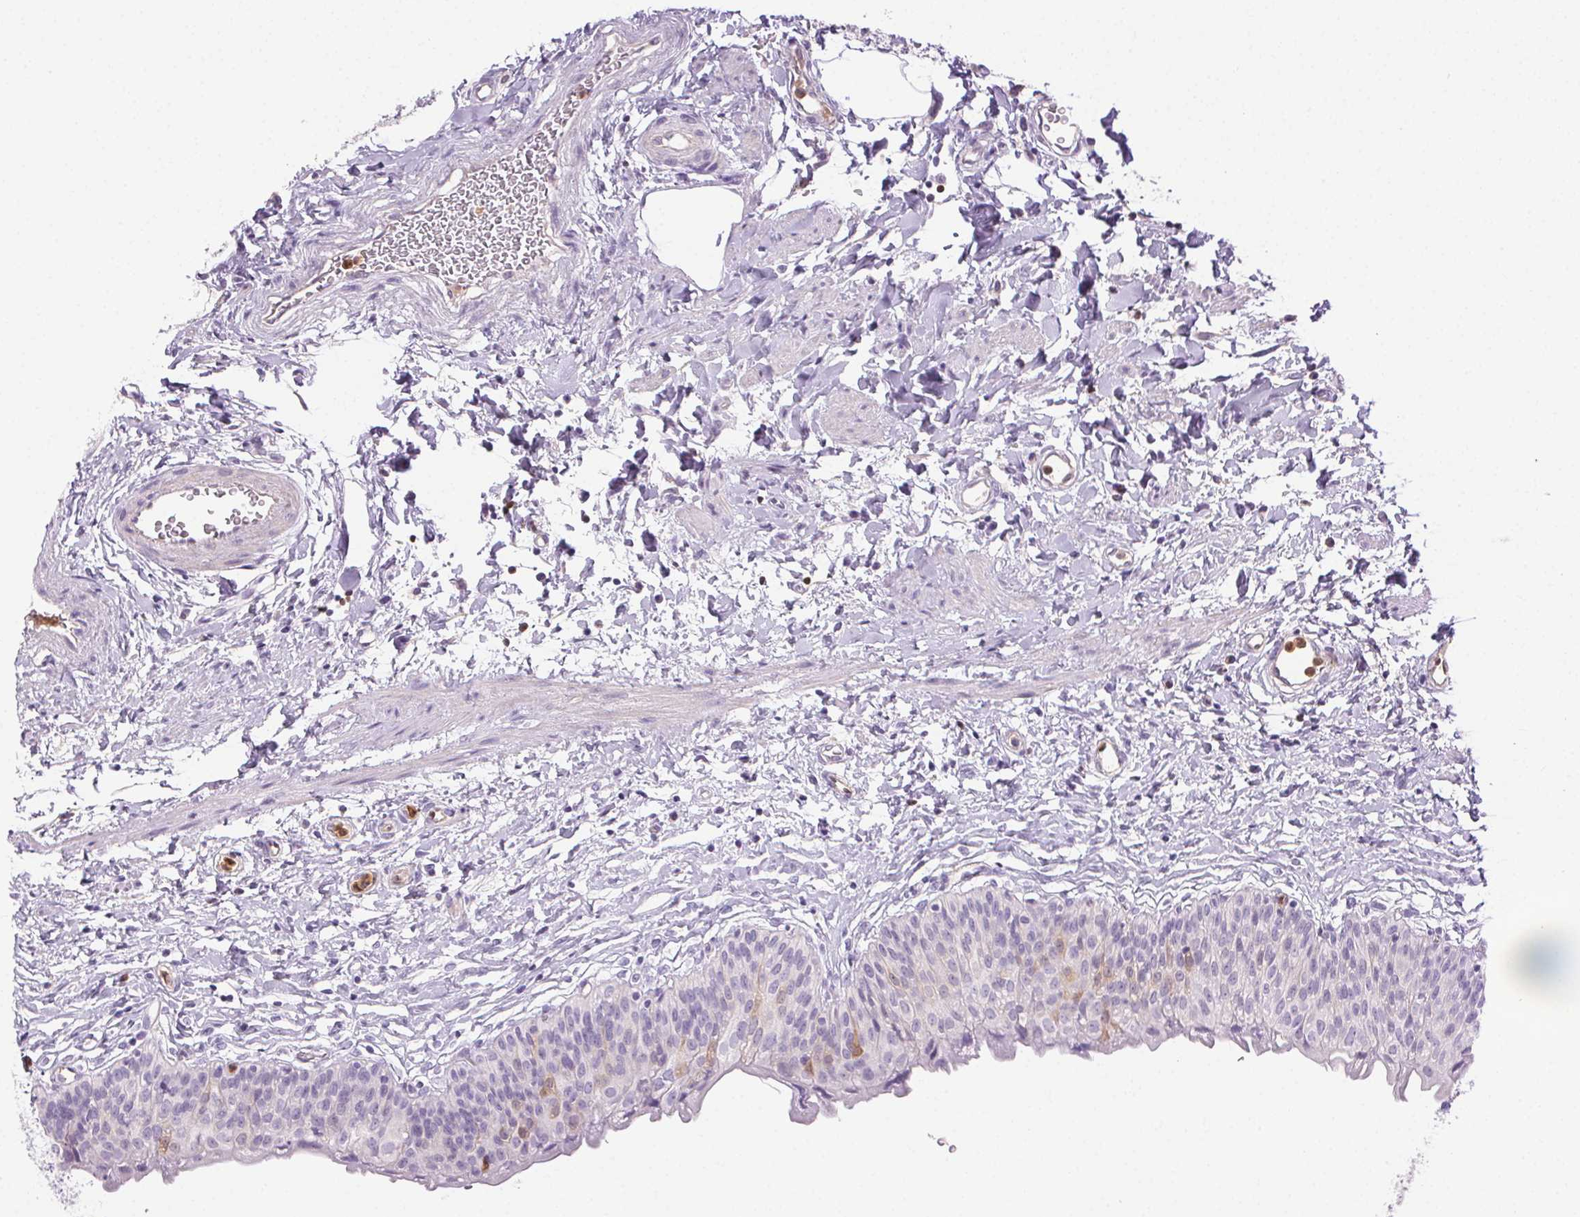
{"staining": {"intensity": "negative", "quantity": "none", "location": "none"}, "tissue": "urinary bladder", "cell_type": "Urothelial cells", "image_type": "normal", "snomed": [{"axis": "morphology", "description": "Normal tissue, NOS"}, {"axis": "topography", "description": "Urinary bladder"}], "caption": "Image shows no protein expression in urothelial cells of benign urinary bladder.", "gene": "TMEM45A", "patient": {"sex": "male", "age": 55}}